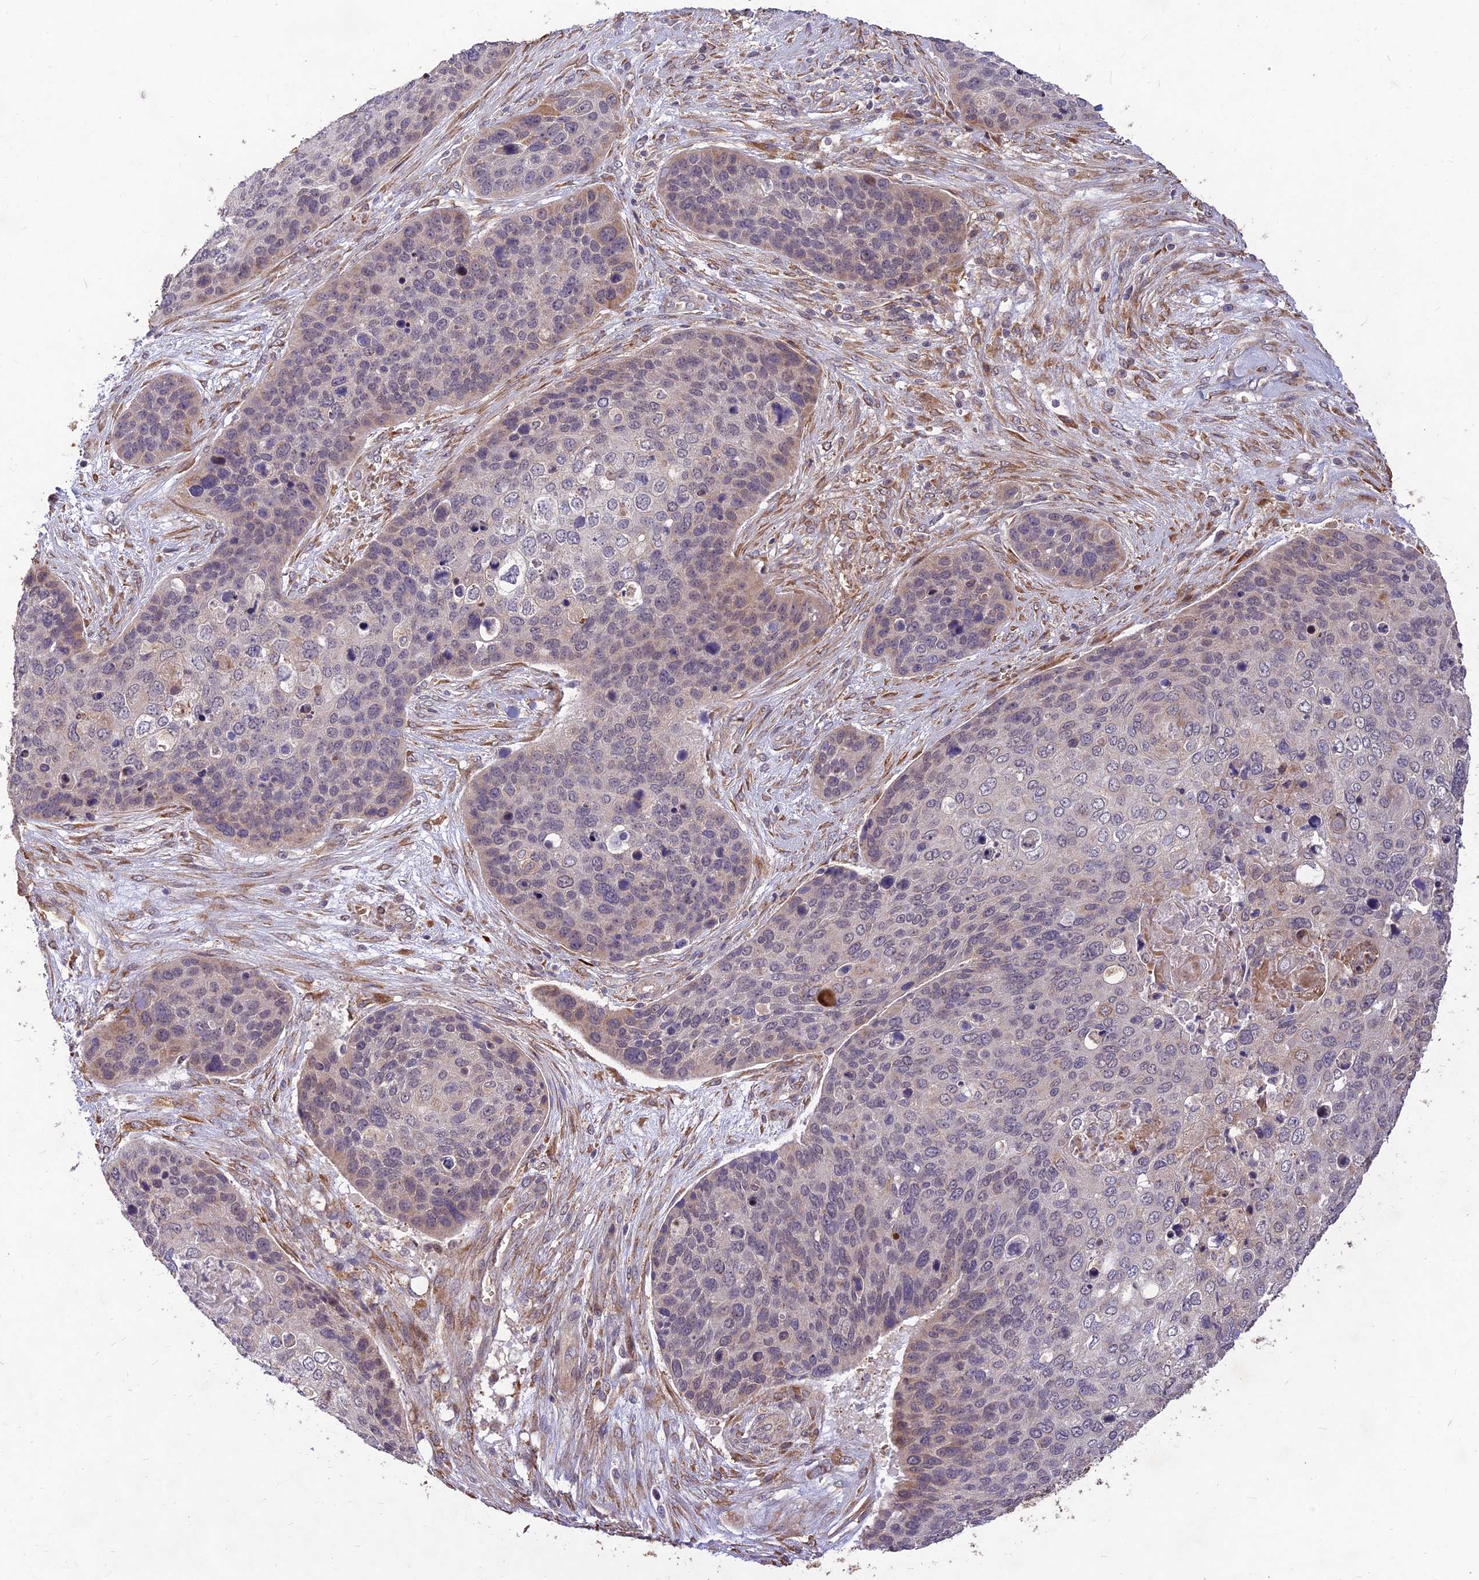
{"staining": {"intensity": "weak", "quantity": "<25%", "location": "cytoplasmic/membranous"}, "tissue": "skin cancer", "cell_type": "Tumor cells", "image_type": "cancer", "snomed": [{"axis": "morphology", "description": "Basal cell carcinoma"}, {"axis": "topography", "description": "Skin"}], "caption": "There is no significant expression in tumor cells of skin cancer.", "gene": "PPP1R11", "patient": {"sex": "female", "age": 74}}